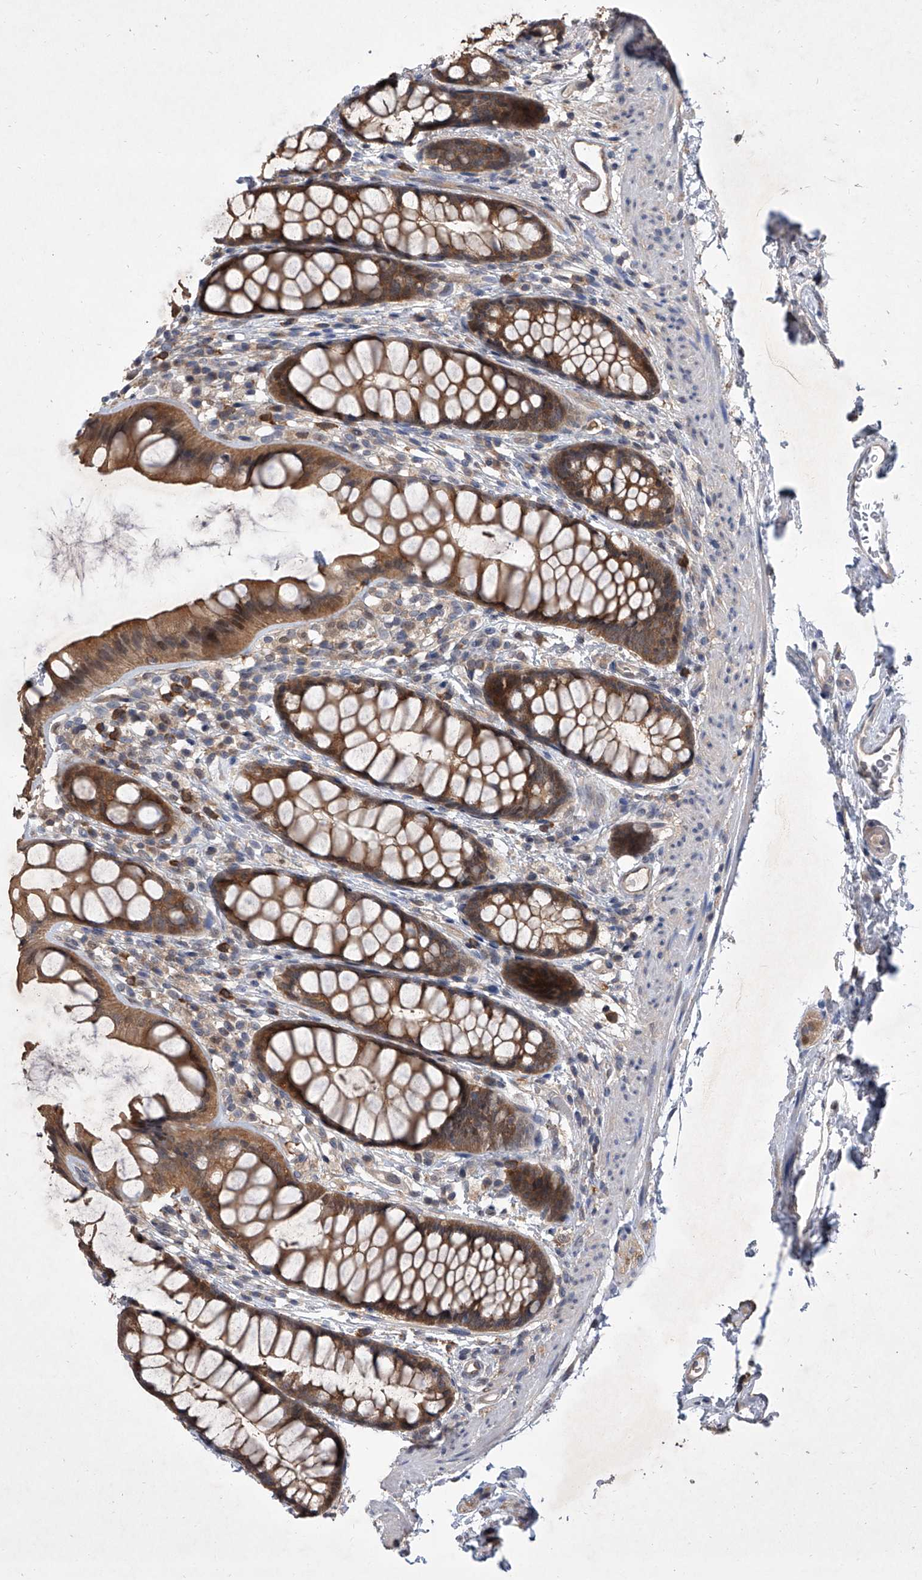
{"staining": {"intensity": "moderate", "quantity": ">75%", "location": "cytoplasmic/membranous,nuclear"}, "tissue": "rectum", "cell_type": "Glandular cells", "image_type": "normal", "snomed": [{"axis": "morphology", "description": "Normal tissue, NOS"}, {"axis": "topography", "description": "Rectum"}], "caption": "Brown immunohistochemical staining in benign rectum shows moderate cytoplasmic/membranous,nuclear positivity in approximately >75% of glandular cells. Using DAB (3,3'-diaminobenzidine) (brown) and hematoxylin (blue) stains, captured at high magnification using brightfield microscopy.", "gene": "BHLHE23", "patient": {"sex": "female", "age": 65}}